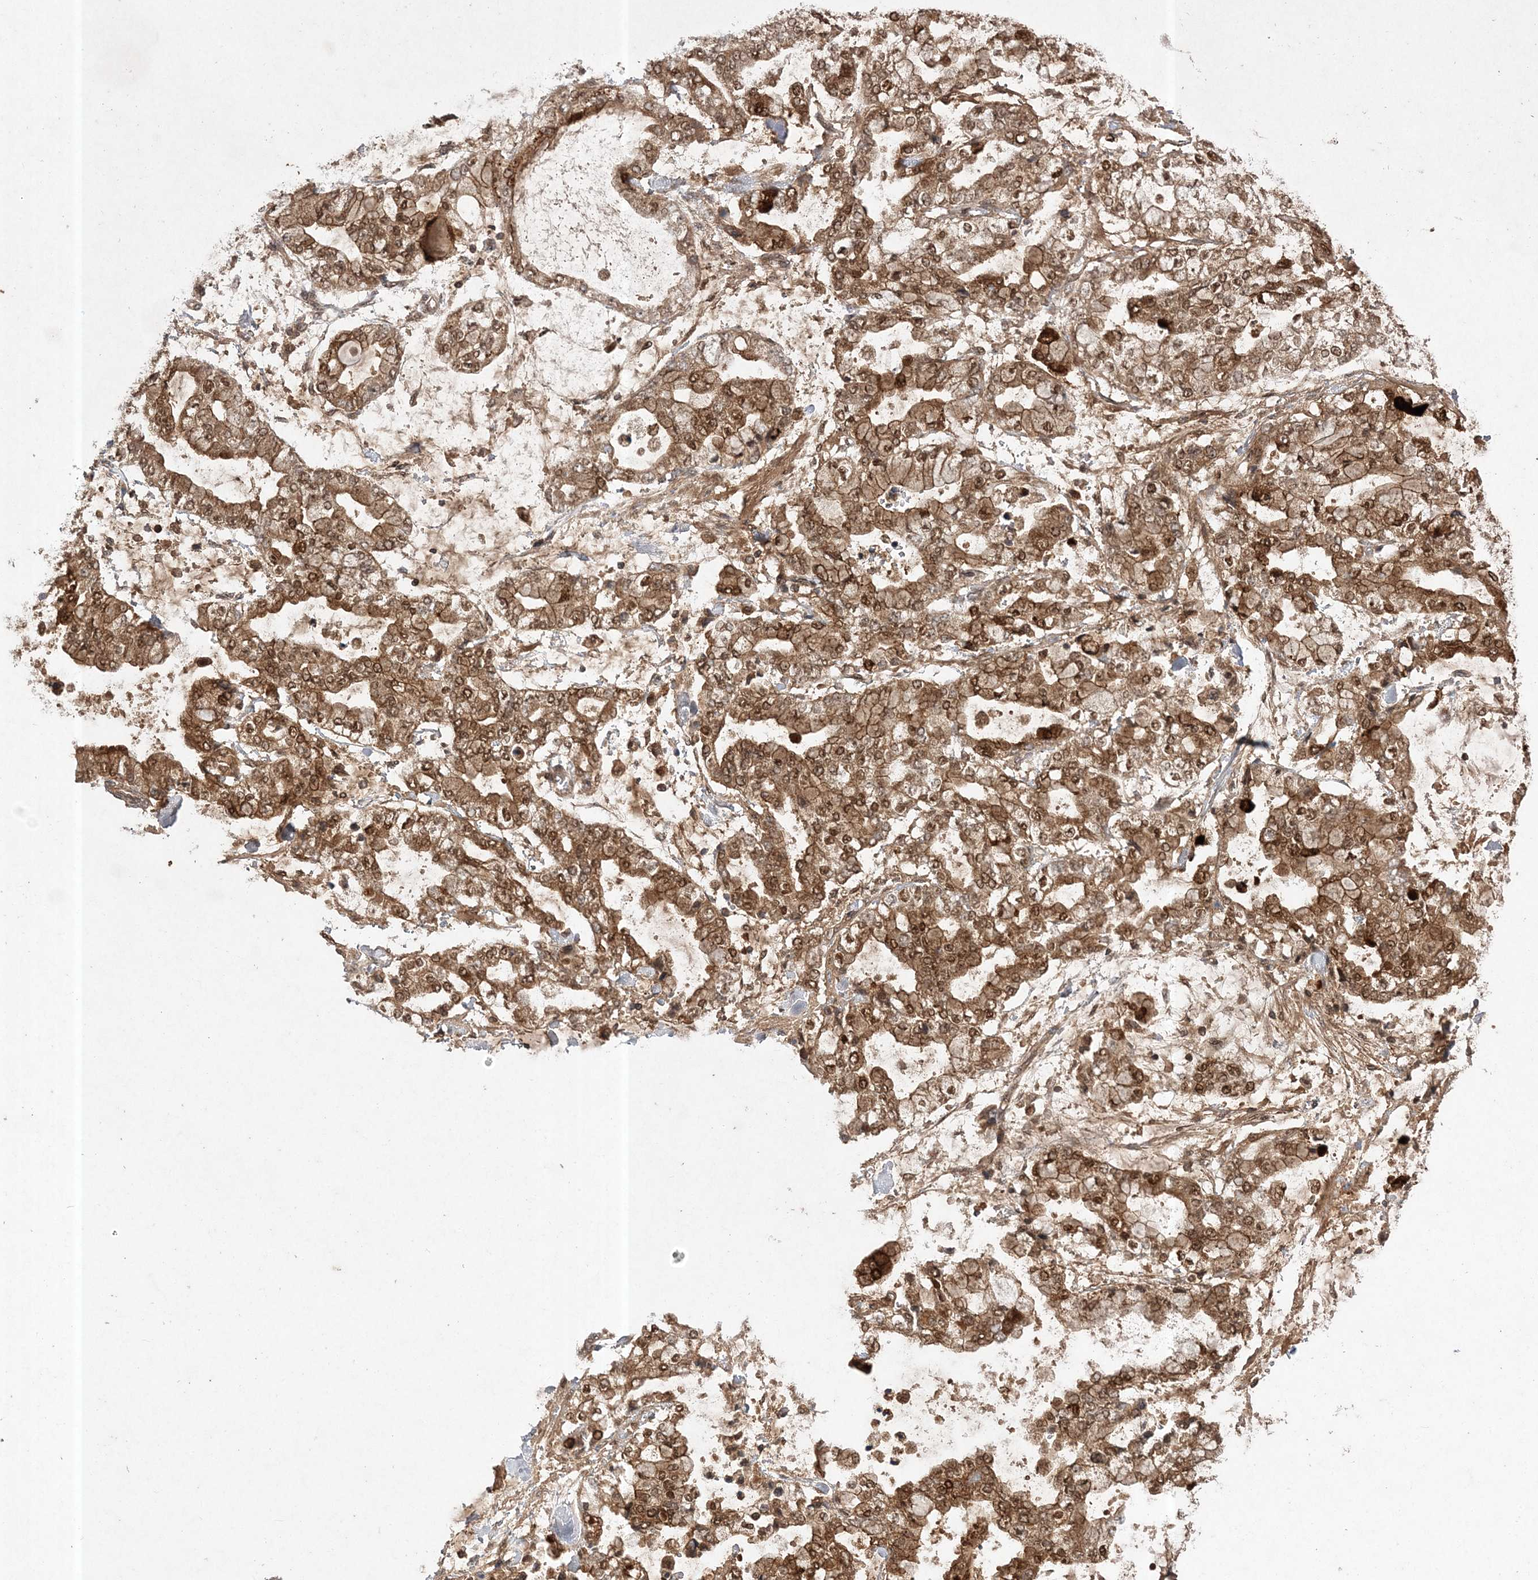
{"staining": {"intensity": "moderate", "quantity": ">75%", "location": "cytoplasmic/membranous,nuclear"}, "tissue": "stomach cancer", "cell_type": "Tumor cells", "image_type": "cancer", "snomed": [{"axis": "morphology", "description": "Normal tissue, NOS"}, {"axis": "morphology", "description": "Adenocarcinoma, NOS"}, {"axis": "topography", "description": "Stomach, upper"}, {"axis": "topography", "description": "Stomach"}], "caption": "Protein staining of stomach adenocarcinoma tissue exhibits moderate cytoplasmic/membranous and nuclear expression in about >75% of tumor cells.", "gene": "NIF3L1", "patient": {"sex": "male", "age": 76}}